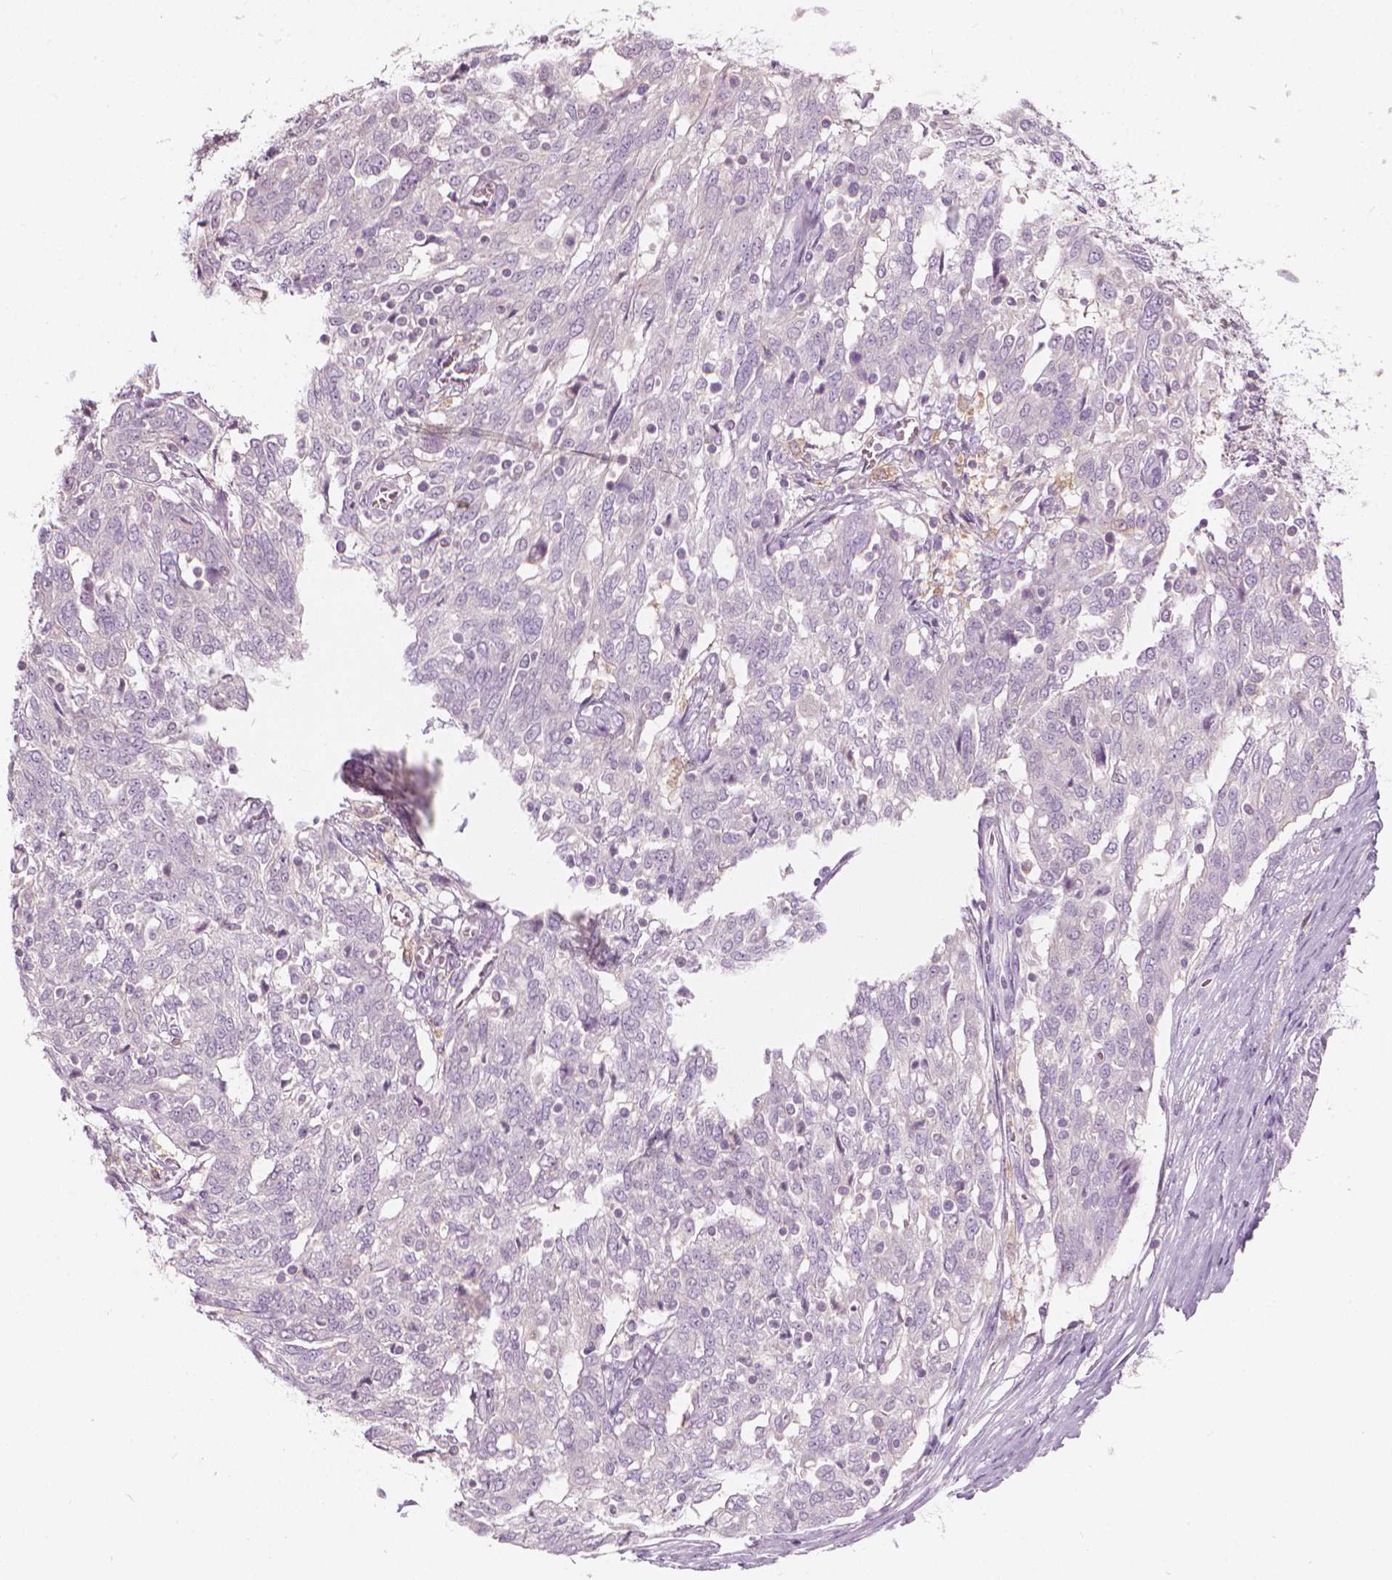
{"staining": {"intensity": "negative", "quantity": "none", "location": "none"}, "tissue": "ovarian cancer", "cell_type": "Tumor cells", "image_type": "cancer", "snomed": [{"axis": "morphology", "description": "Cystadenocarcinoma, serous, NOS"}, {"axis": "topography", "description": "Ovary"}], "caption": "This is a photomicrograph of immunohistochemistry (IHC) staining of ovarian serous cystadenocarcinoma, which shows no staining in tumor cells.", "gene": "SHMT1", "patient": {"sex": "female", "age": 67}}